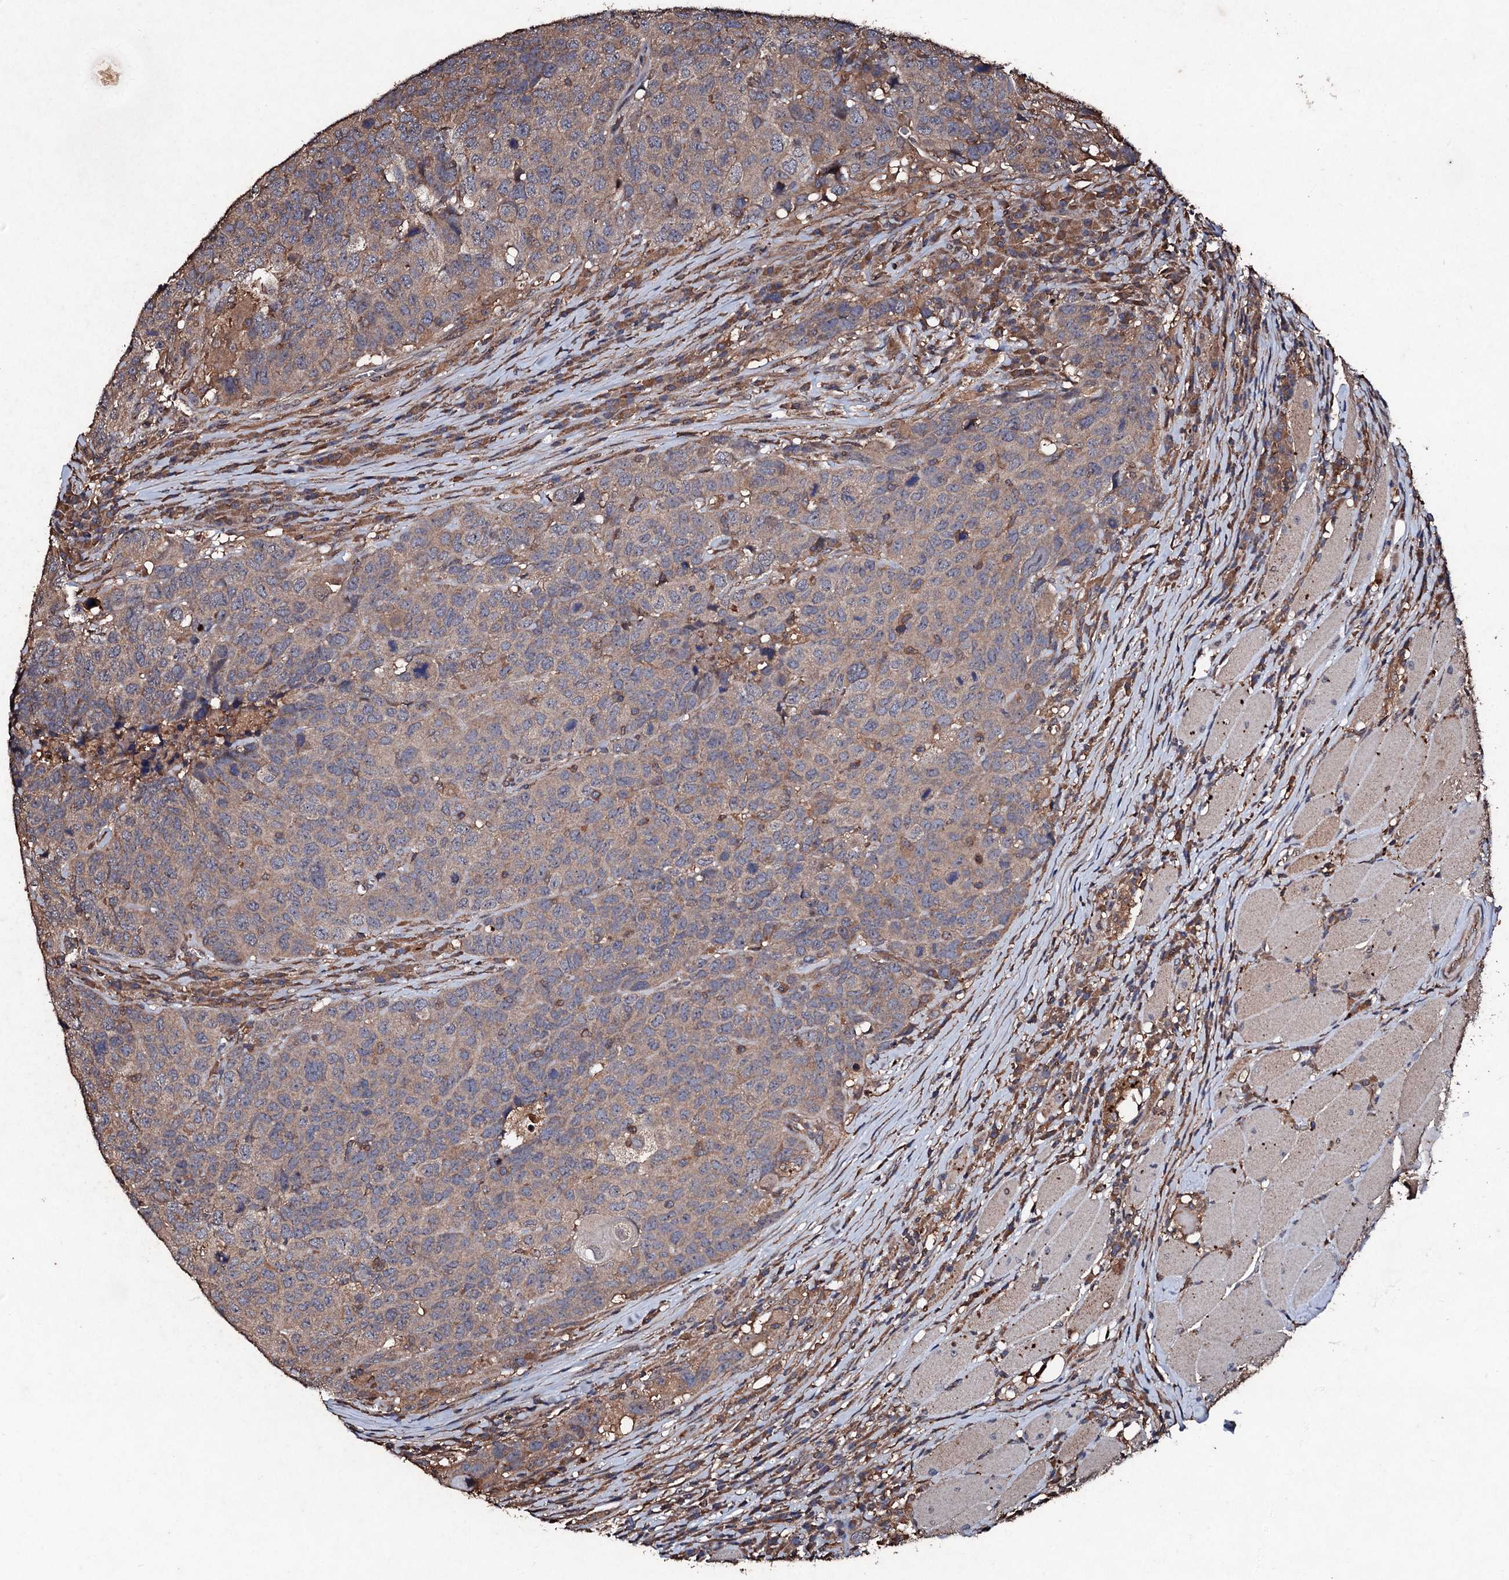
{"staining": {"intensity": "weak", "quantity": "25%-75%", "location": "cytoplasmic/membranous"}, "tissue": "head and neck cancer", "cell_type": "Tumor cells", "image_type": "cancer", "snomed": [{"axis": "morphology", "description": "Squamous cell carcinoma, NOS"}, {"axis": "topography", "description": "Head-Neck"}], "caption": "Brown immunohistochemical staining in human head and neck cancer demonstrates weak cytoplasmic/membranous staining in approximately 25%-75% of tumor cells.", "gene": "KERA", "patient": {"sex": "male", "age": 66}}